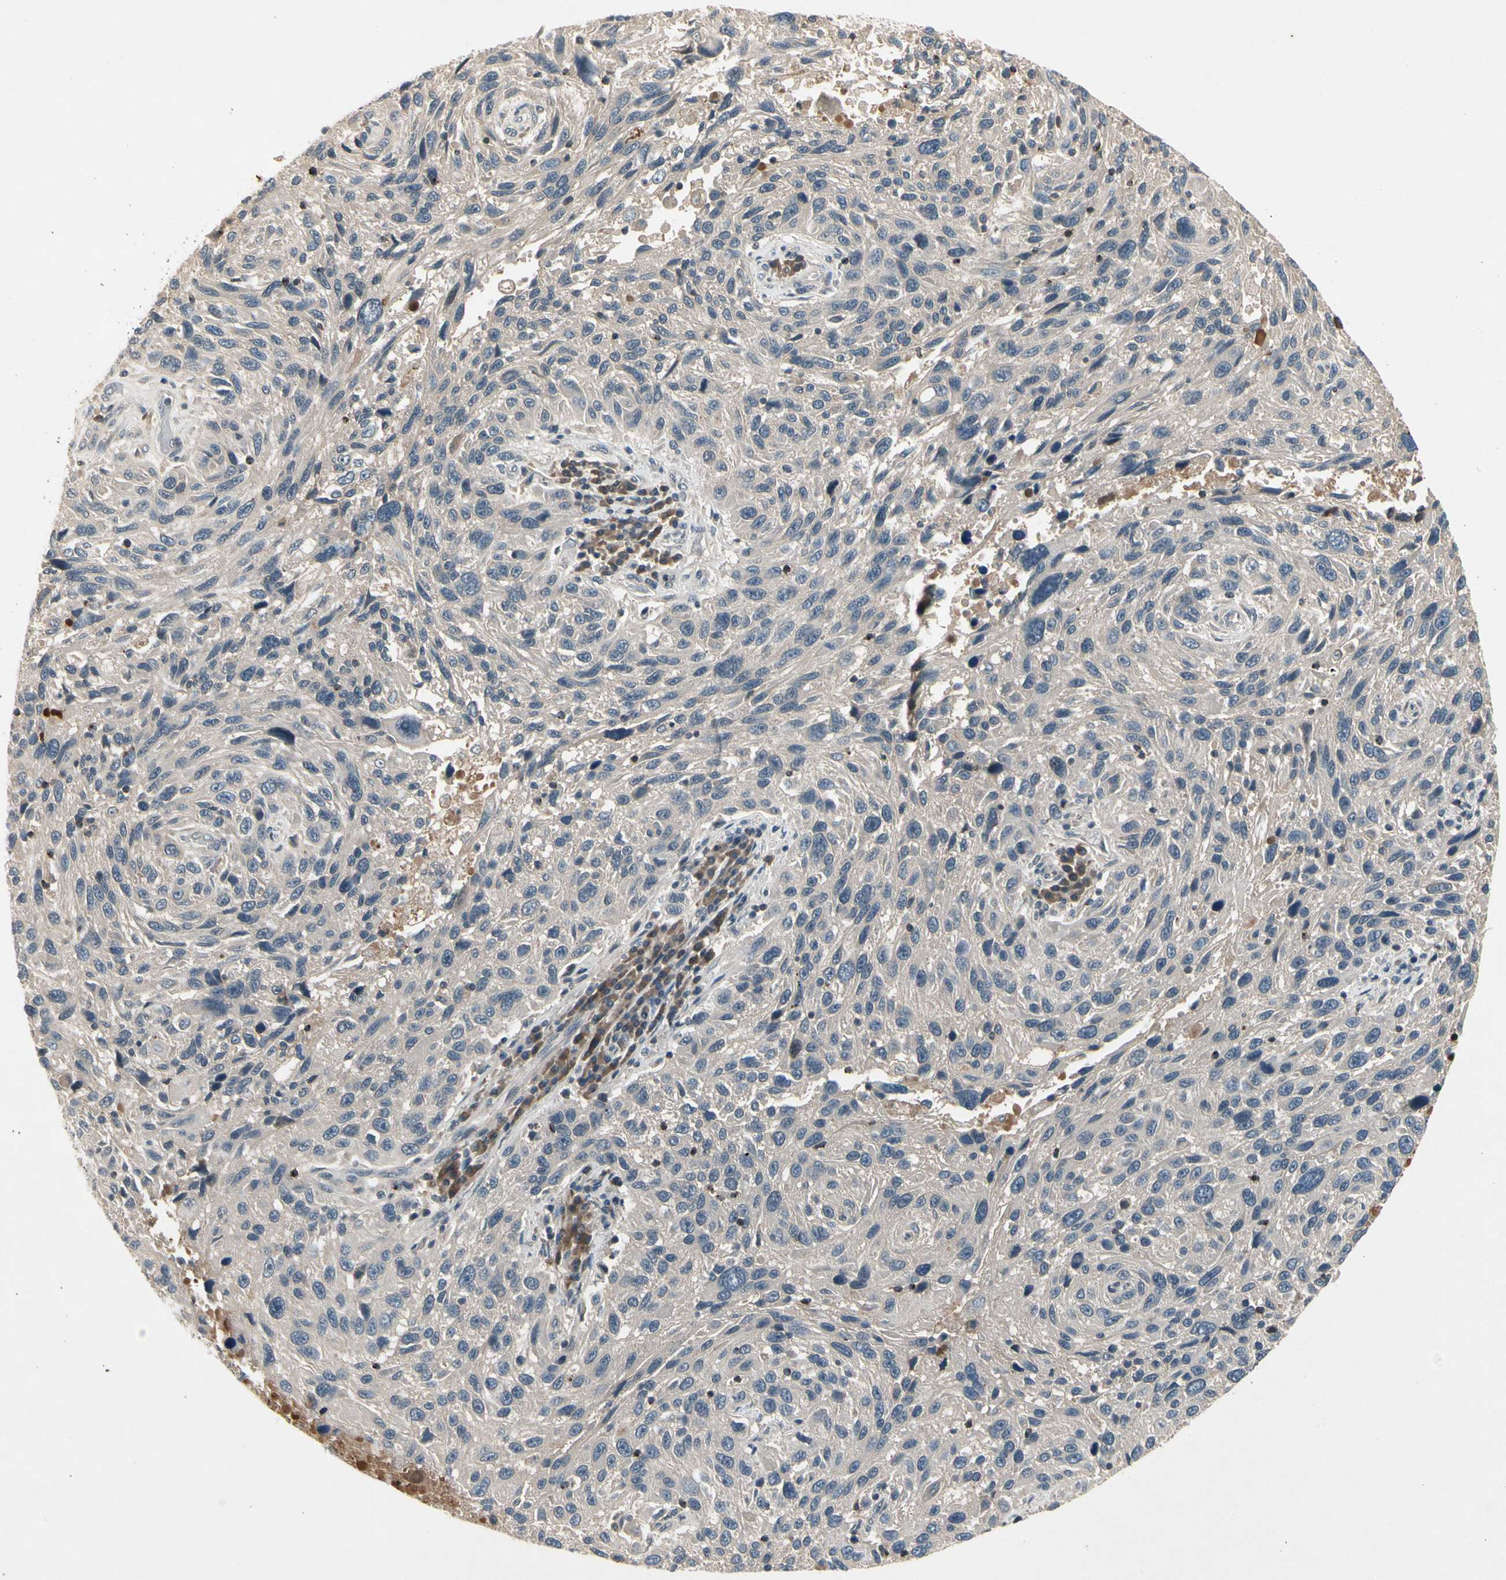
{"staining": {"intensity": "weak", "quantity": "25%-75%", "location": "cytoplasmic/membranous"}, "tissue": "melanoma", "cell_type": "Tumor cells", "image_type": "cancer", "snomed": [{"axis": "morphology", "description": "Malignant melanoma, NOS"}, {"axis": "topography", "description": "Skin"}], "caption": "Immunohistochemistry (IHC) (DAB) staining of human malignant melanoma reveals weak cytoplasmic/membranous protein positivity in approximately 25%-75% of tumor cells.", "gene": "CCL4", "patient": {"sex": "male", "age": 53}}